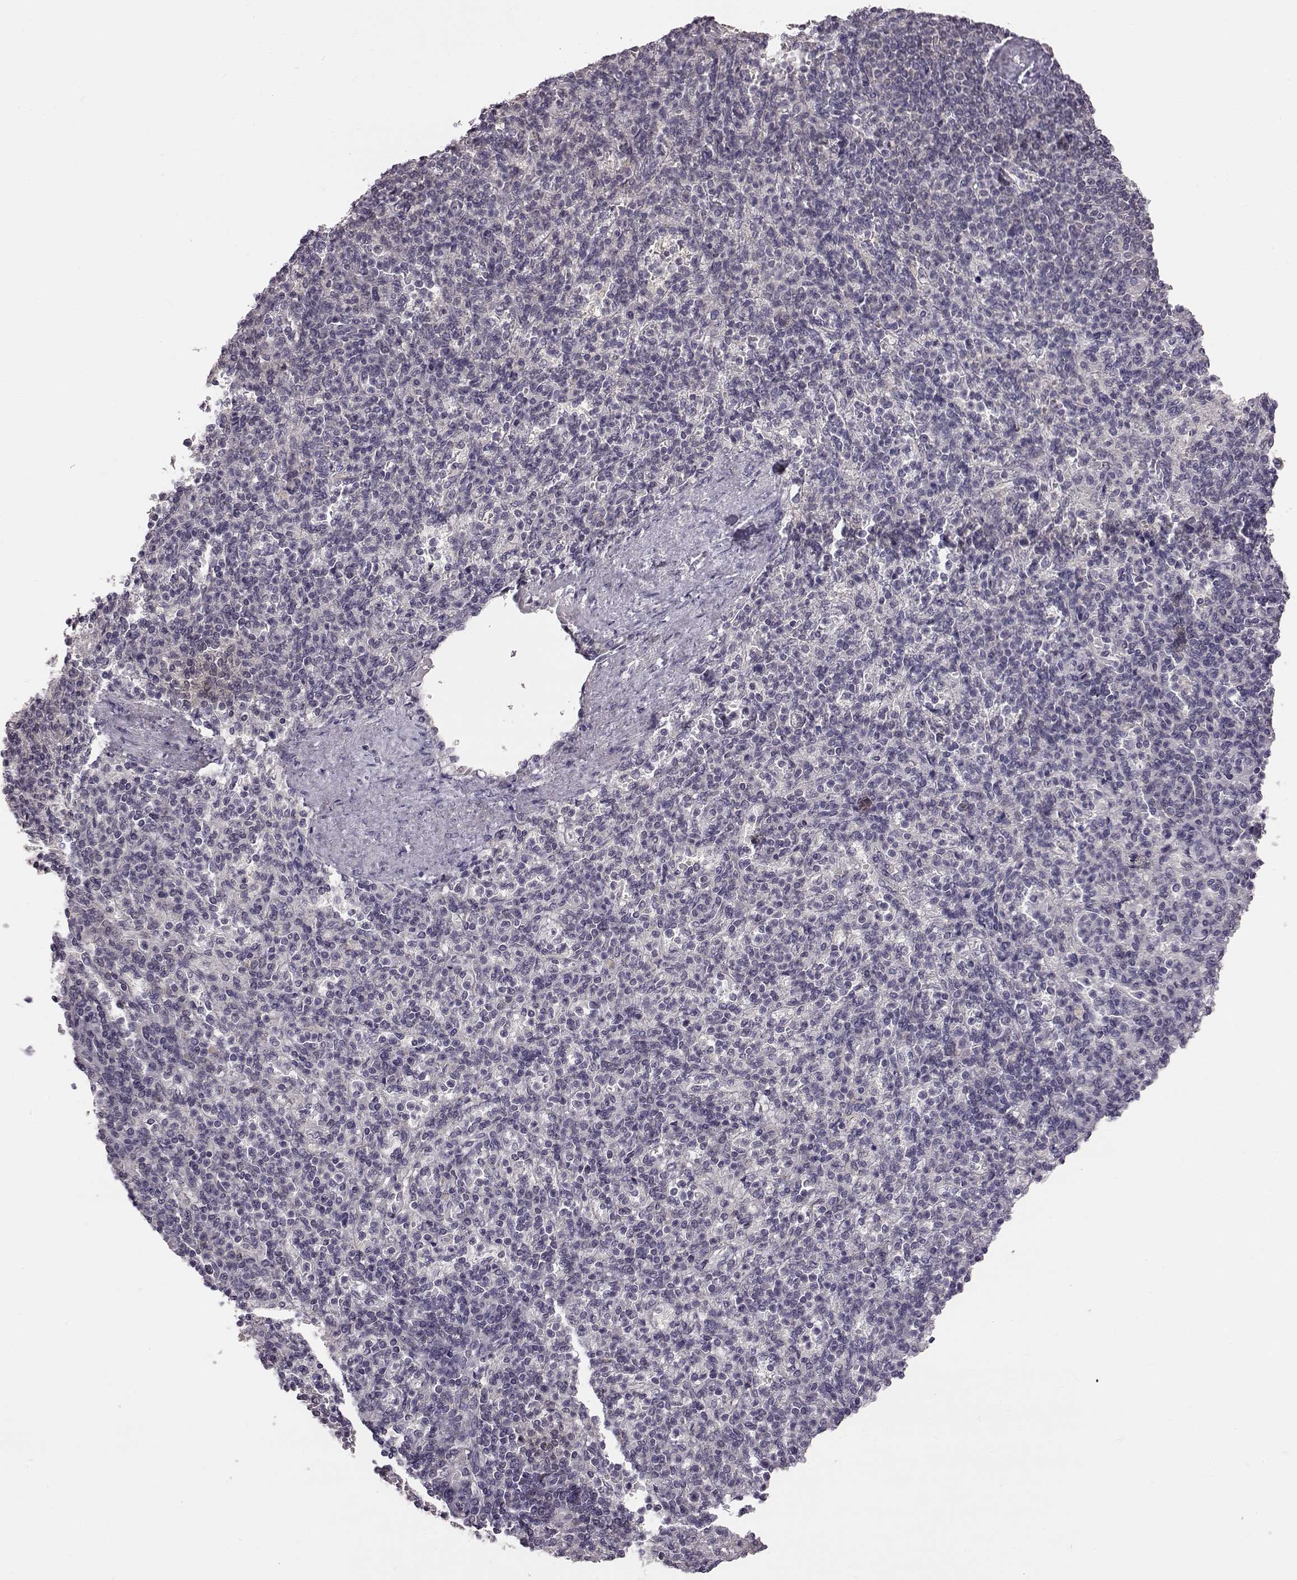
{"staining": {"intensity": "negative", "quantity": "none", "location": "none"}, "tissue": "spleen", "cell_type": "Cells in red pulp", "image_type": "normal", "snomed": [{"axis": "morphology", "description": "Normal tissue, NOS"}, {"axis": "topography", "description": "Spleen"}], "caption": "Immunohistochemistry (IHC) image of normal human spleen stained for a protein (brown), which displays no expression in cells in red pulp. (Immunohistochemistry, brightfield microscopy, high magnification).", "gene": "C10orf62", "patient": {"sex": "female", "age": 74}}